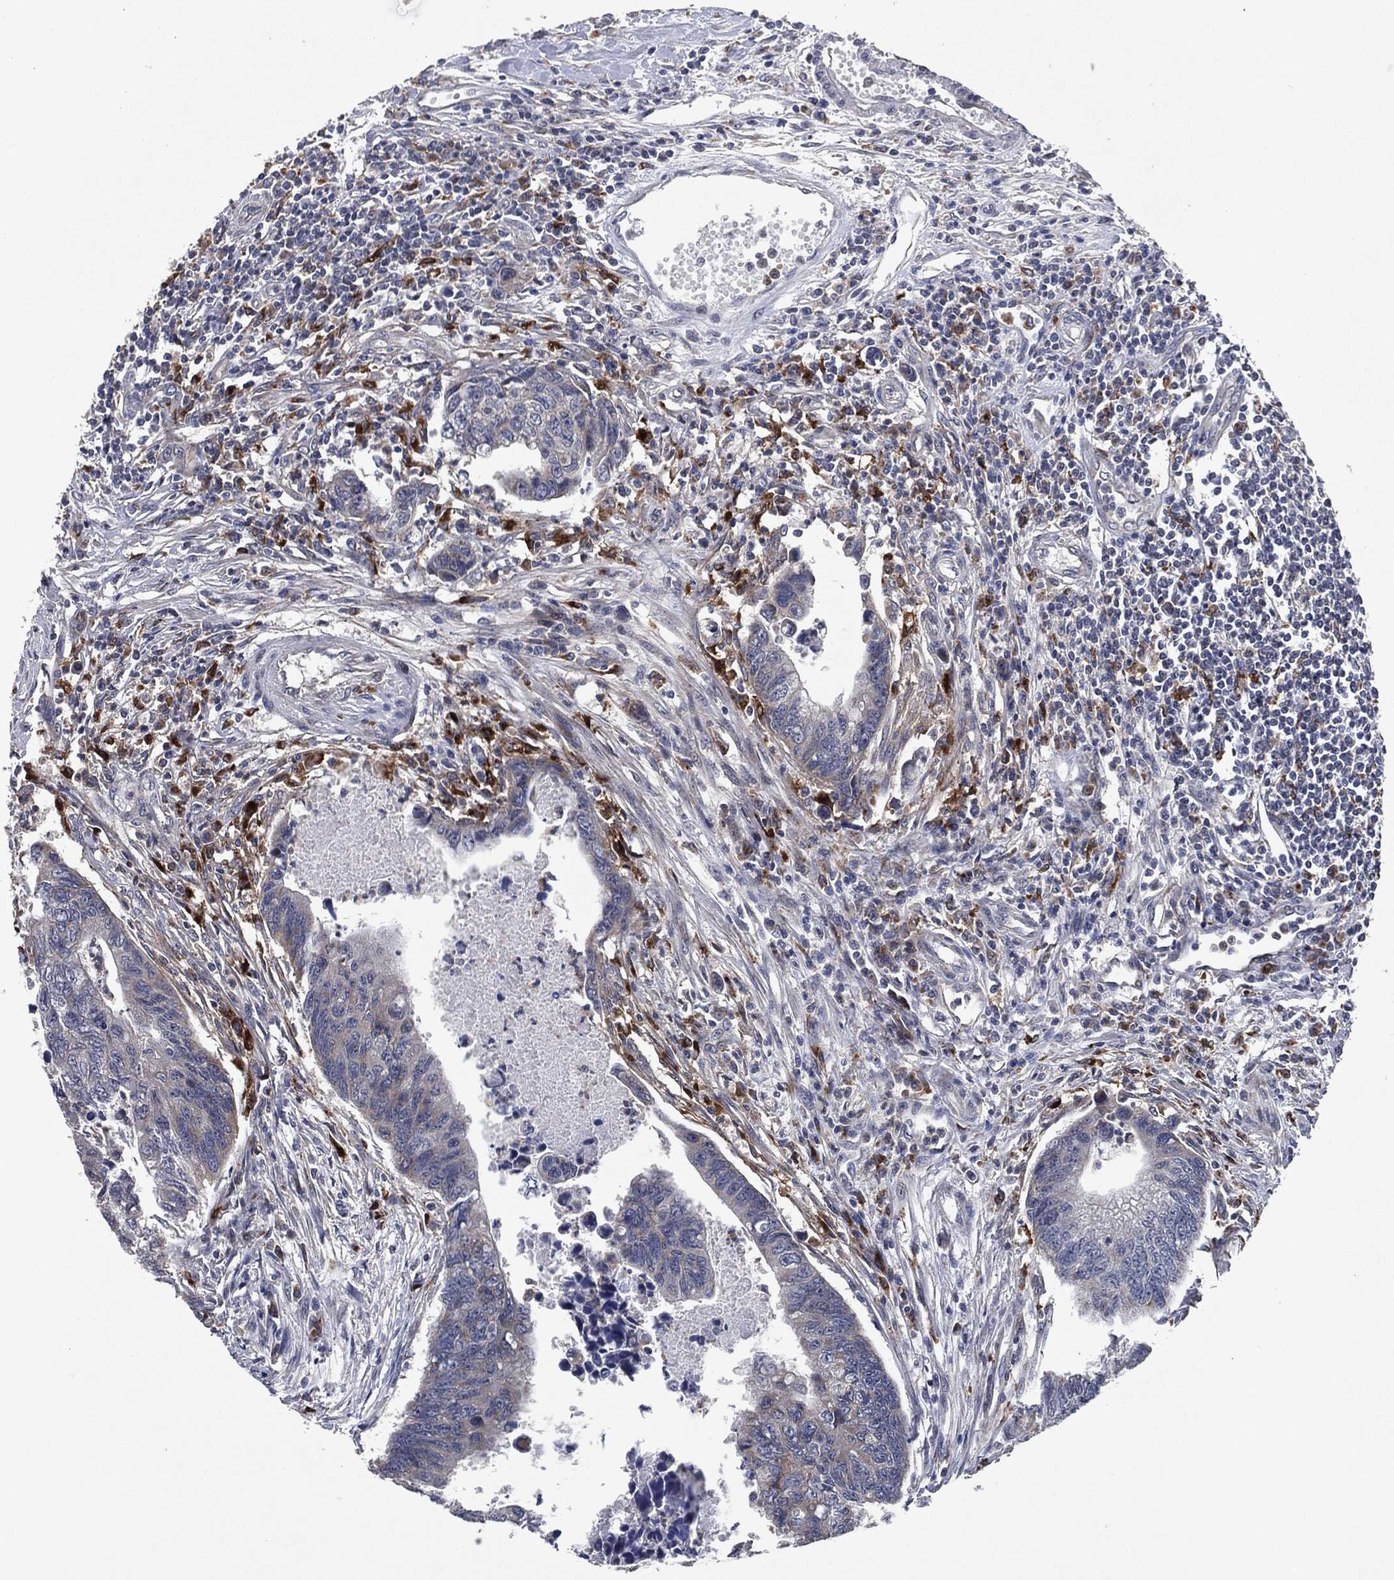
{"staining": {"intensity": "negative", "quantity": "none", "location": "none"}, "tissue": "colorectal cancer", "cell_type": "Tumor cells", "image_type": "cancer", "snomed": [{"axis": "morphology", "description": "Adenocarcinoma, NOS"}, {"axis": "topography", "description": "Colon"}], "caption": "This histopathology image is of adenocarcinoma (colorectal) stained with immunohistochemistry to label a protein in brown with the nuclei are counter-stained blue. There is no staining in tumor cells.", "gene": "SLC31A2", "patient": {"sex": "female", "age": 65}}